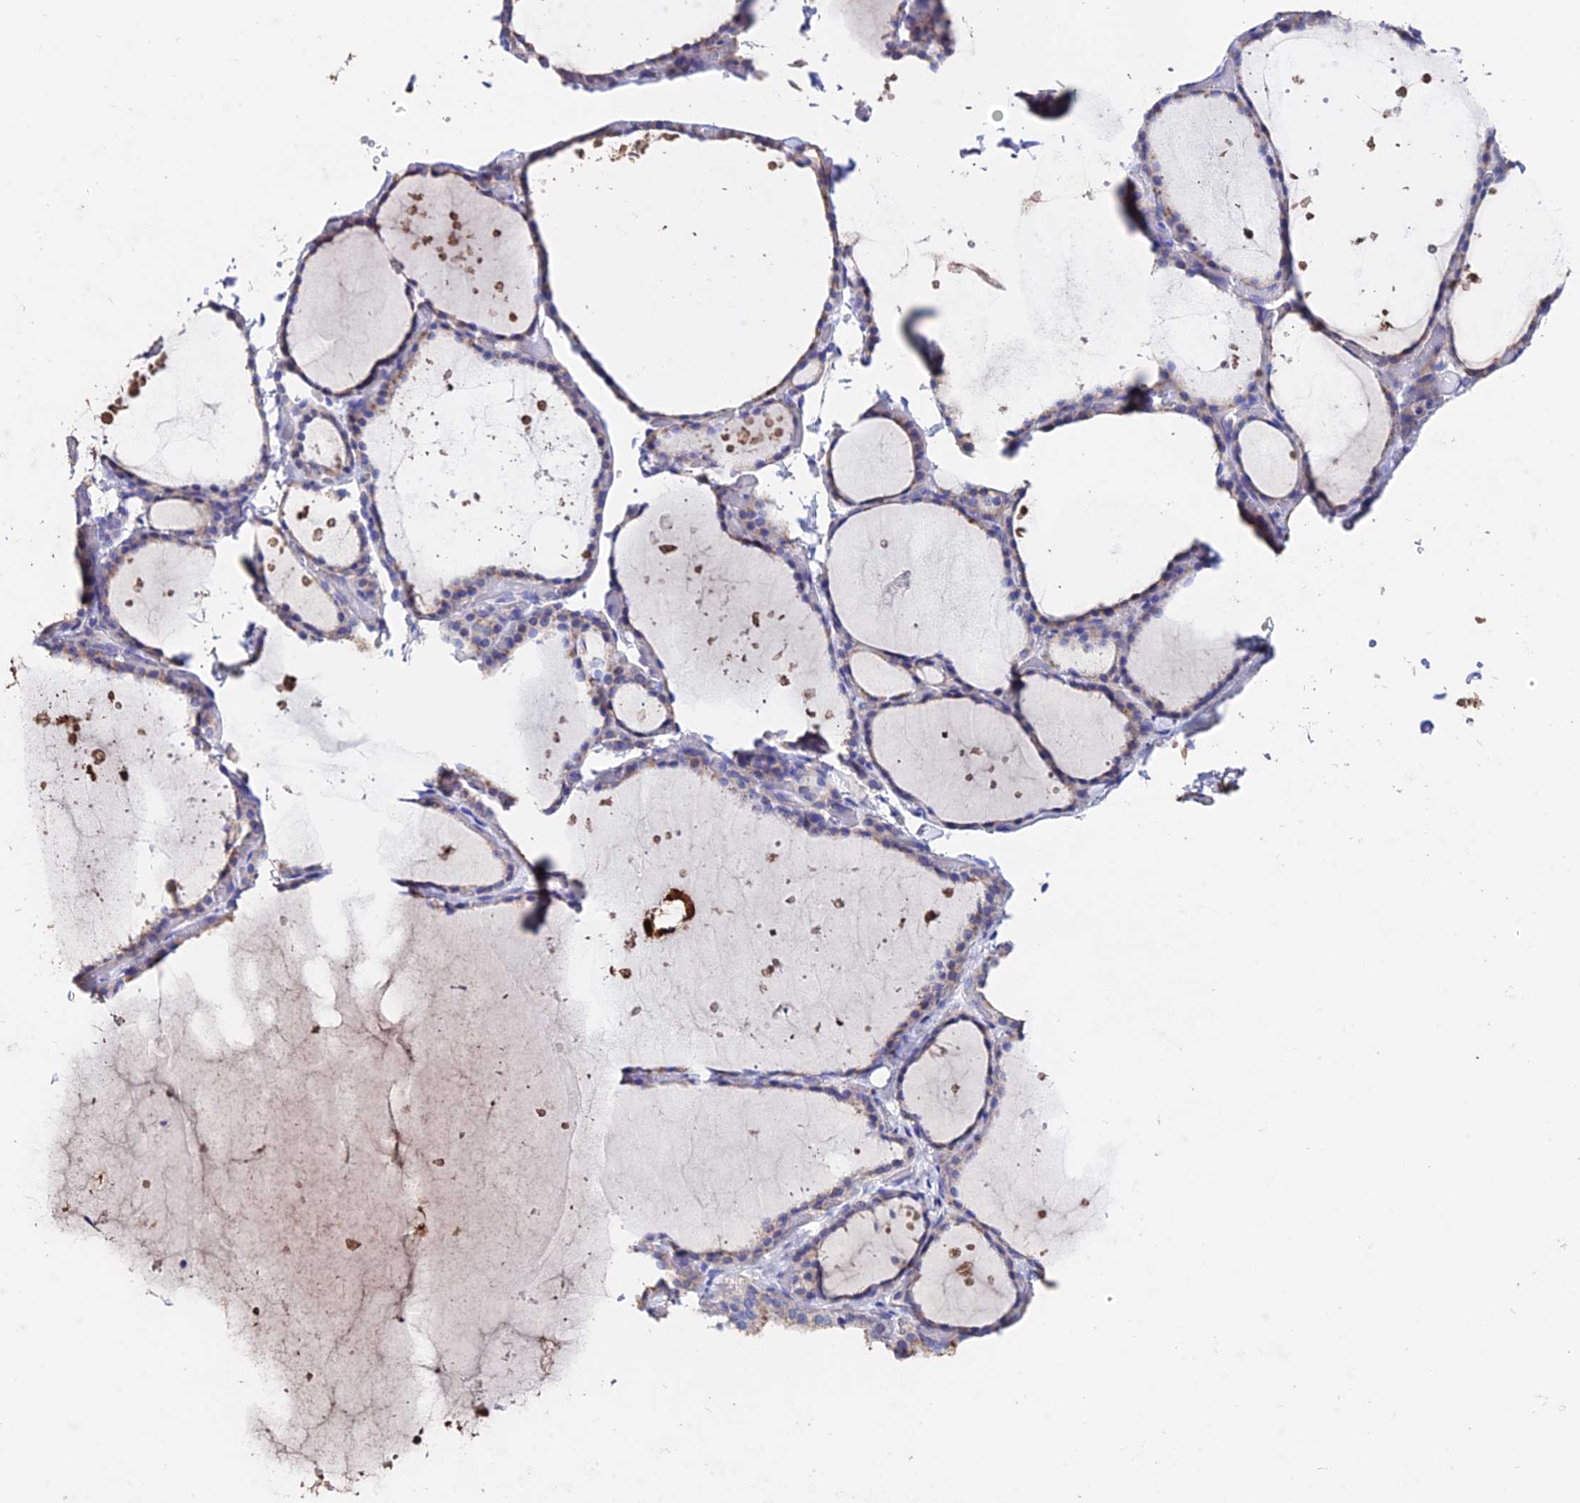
{"staining": {"intensity": "weak", "quantity": "25%-75%", "location": "cytoplasmic/membranous"}, "tissue": "thyroid gland", "cell_type": "Glandular cells", "image_type": "normal", "snomed": [{"axis": "morphology", "description": "Normal tissue, NOS"}, {"axis": "topography", "description": "Thyroid gland"}], "caption": "Normal thyroid gland shows weak cytoplasmic/membranous positivity in approximately 25%-75% of glandular cells (IHC, brightfield microscopy, high magnification)..", "gene": "ESM1", "patient": {"sex": "female", "age": 44}}